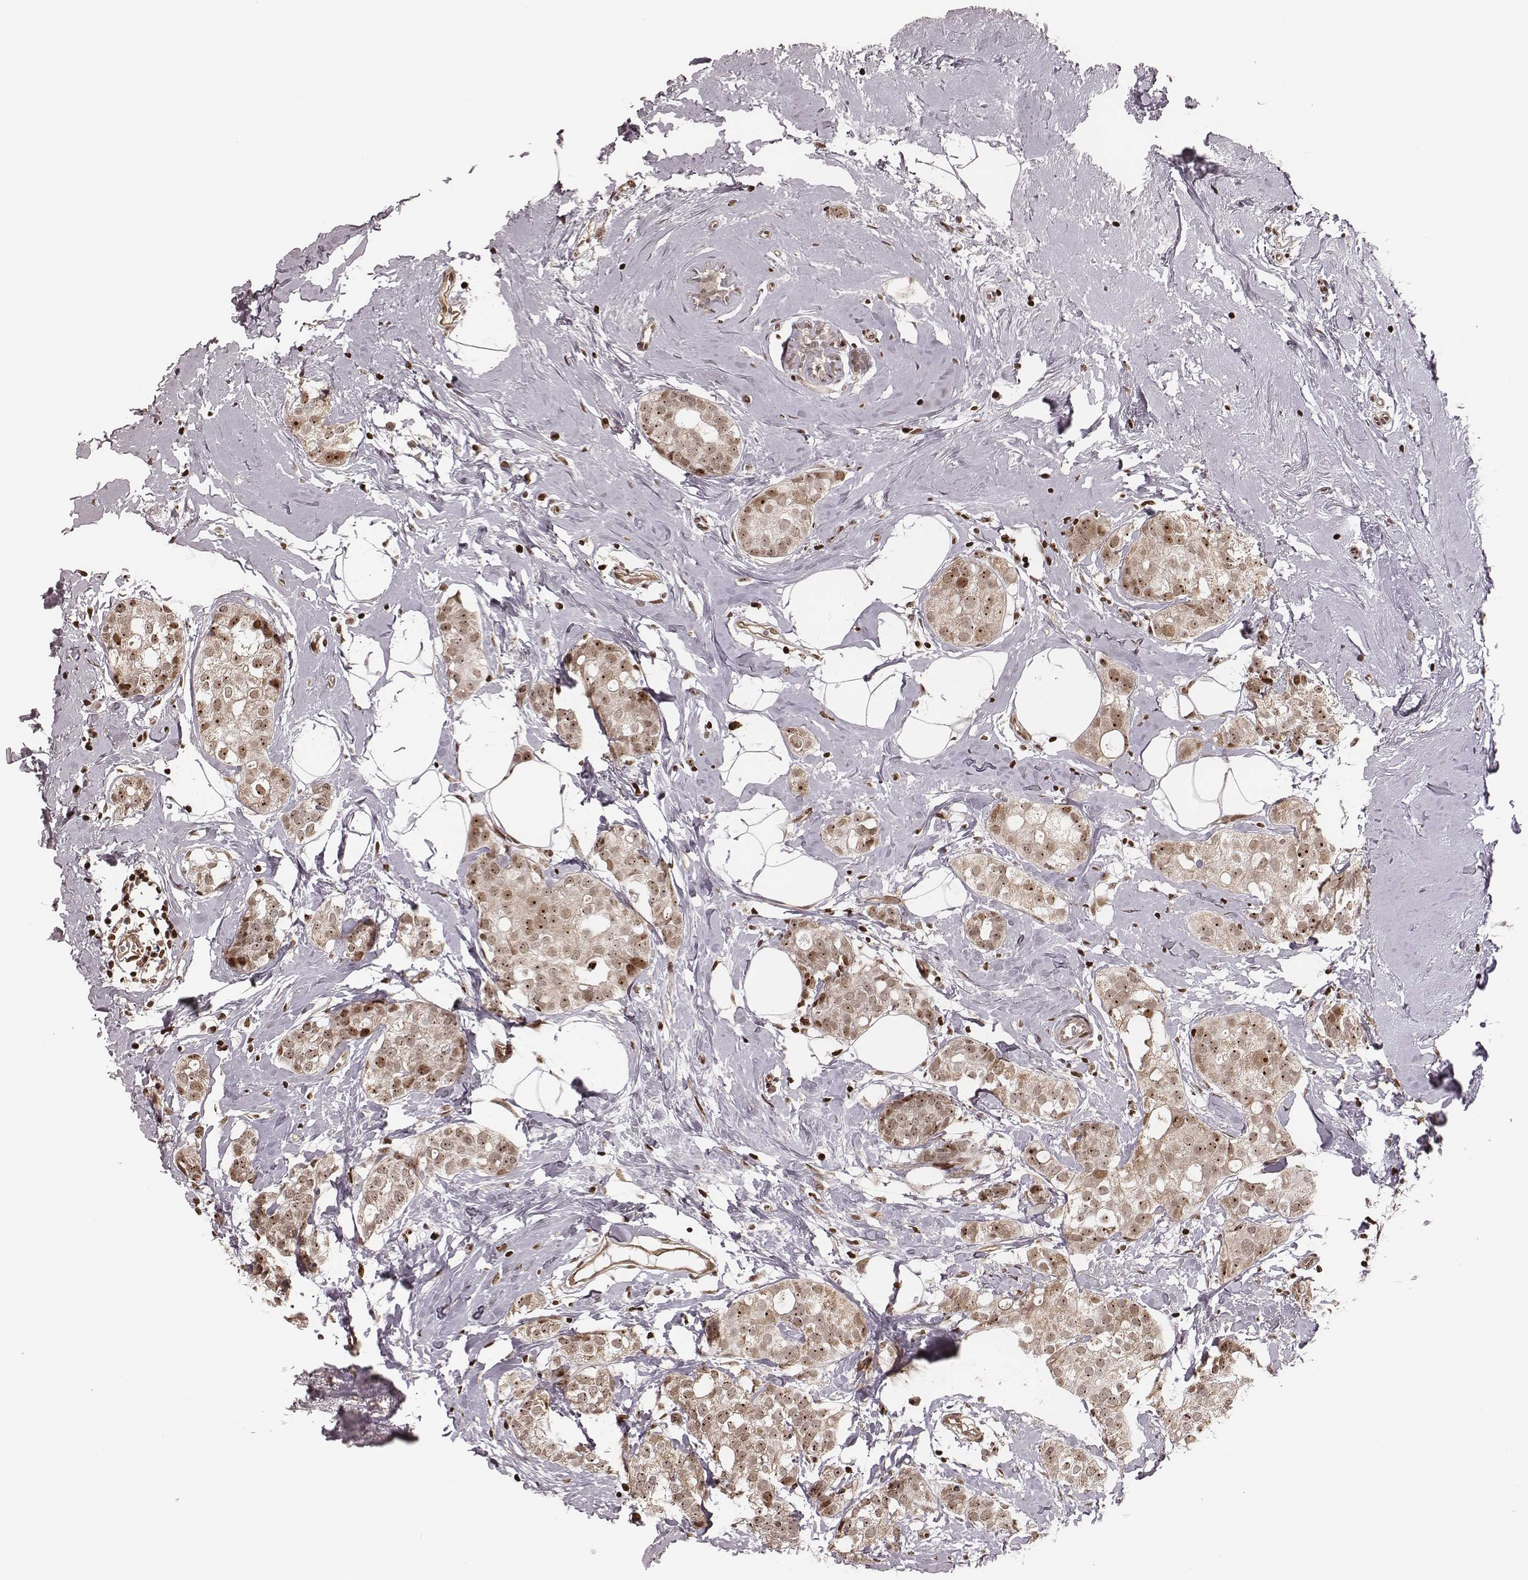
{"staining": {"intensity": "moderate", "quantity": ">75%", "location": "cytoplasmic/membranous,nuclear"}, "tissue": "breast cancer", "cell_type": "Tumor cells", "image_type": "cancer", "snomed": [{"axis": "morphology", "description": "Duct carcinoma"}, {"axis": "topography", "description": "Breast"}], "caption": "IHC image of neoplastic tissue: invasive ductal carcinoma (breast) stained using IHC demonstrates medium levels of moderate protein expression localized specifically in the cytoplasmic/membranous and nuclear of tumor cells, appearing as a cytoplasmic/membranous and nuclear brown color.", "gene": "VRK3", "patient": {"sex": "female", "age": 40}}